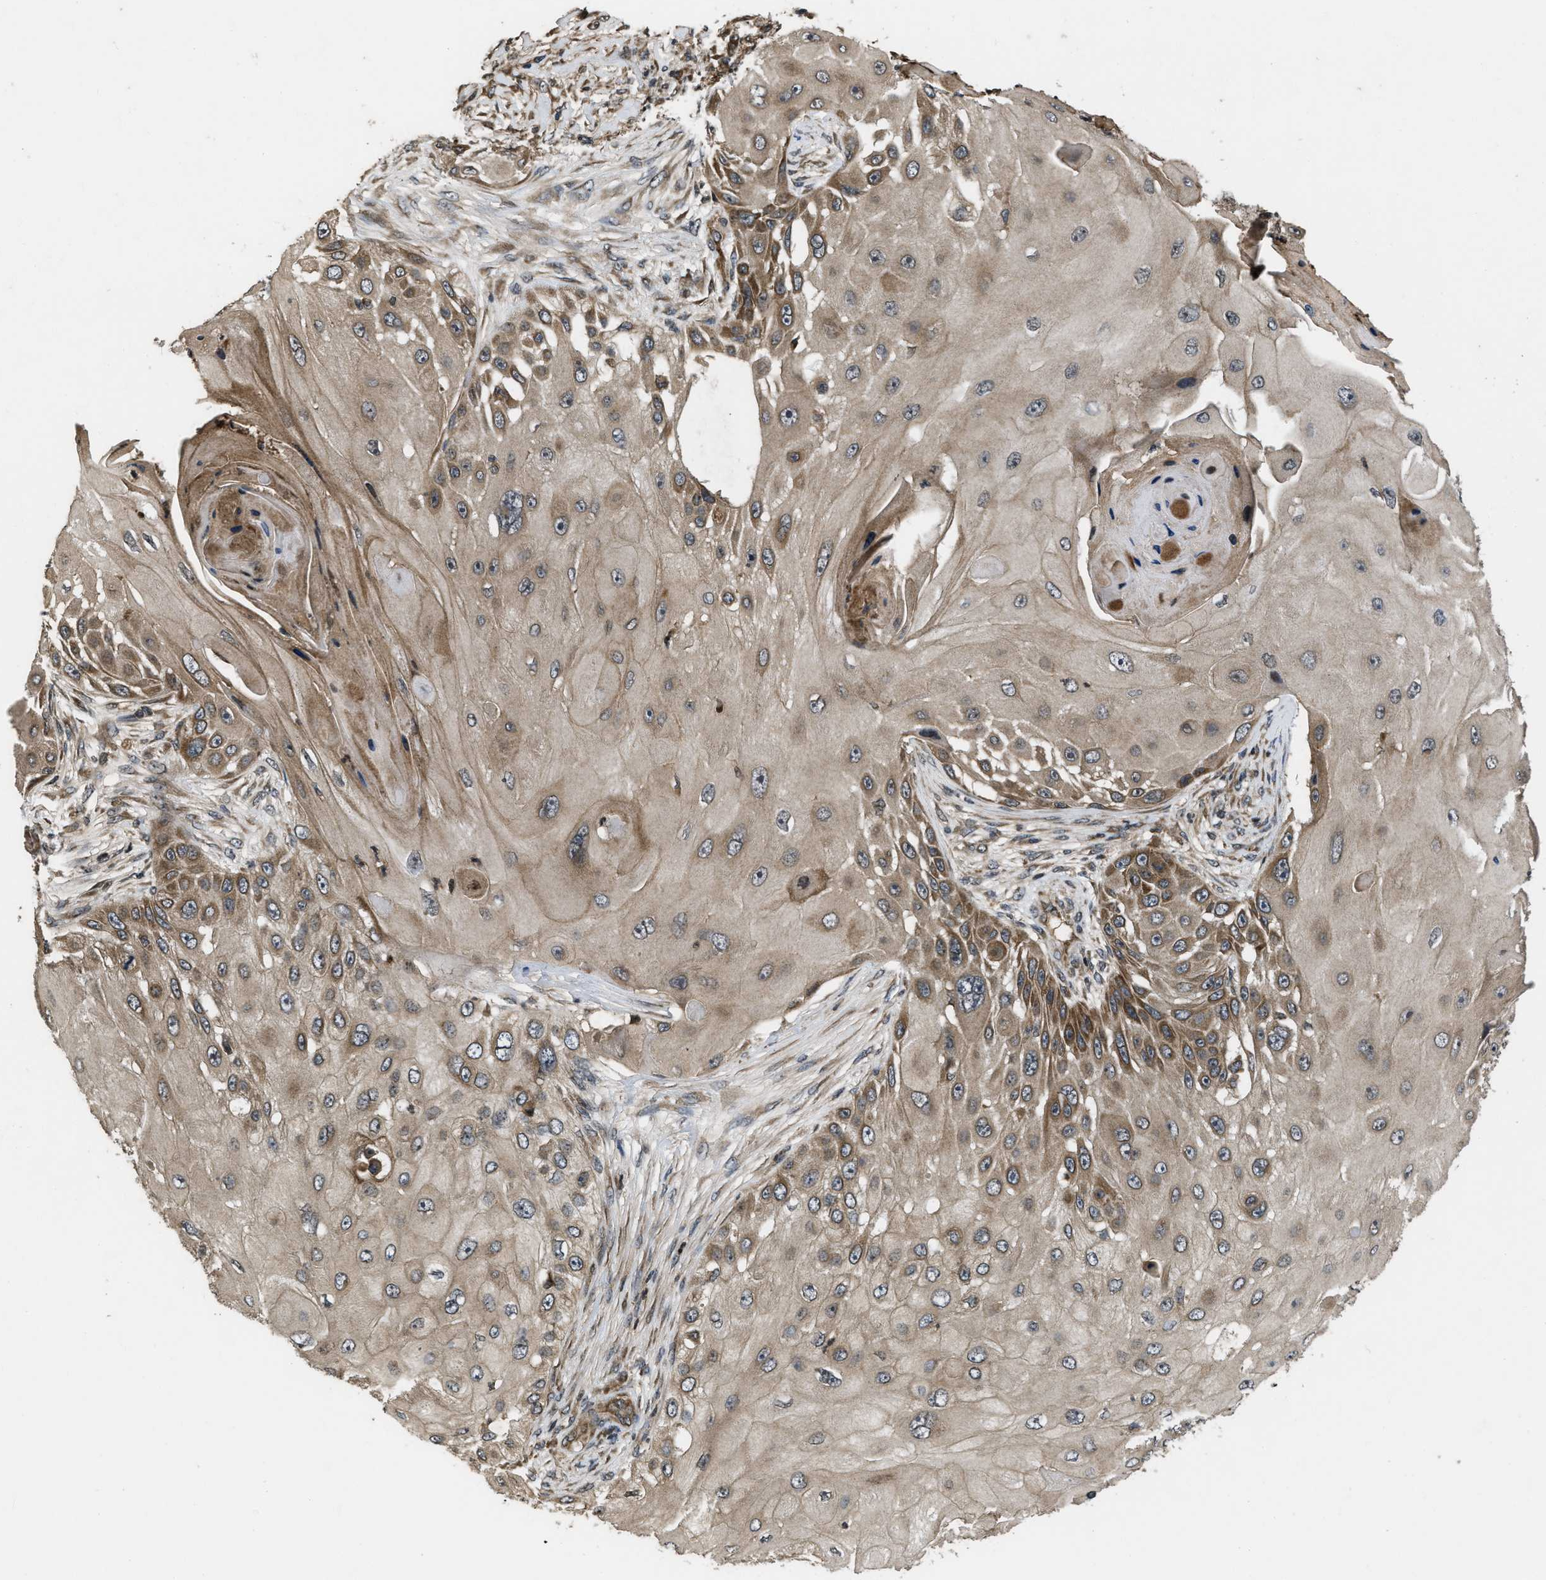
{"staining": {"intensity": "moderate", "quantity": ">75%", "location": "cytoplasmic/membranous"}, "tissue": "skin cancer", "cell_type": "Tumor cells", "image_type": "cancer", "snomed": [{"axis": "morphology", "description": "Squamous cell carcinoma, NOS"}, {"axis": "topography", "description": "Skin"}], "caption": "Squamous cell carcinoma (skin) stained with immunohistochemistry demonstrates moderate cytoplasmic/membranous staining in approximately >75% of tumor cells. (DAB IHC, brown staining for protein, blue staining for nuclei).", "gene": "SPTLC1", "patient": {"sex": "female", "age": 44}}